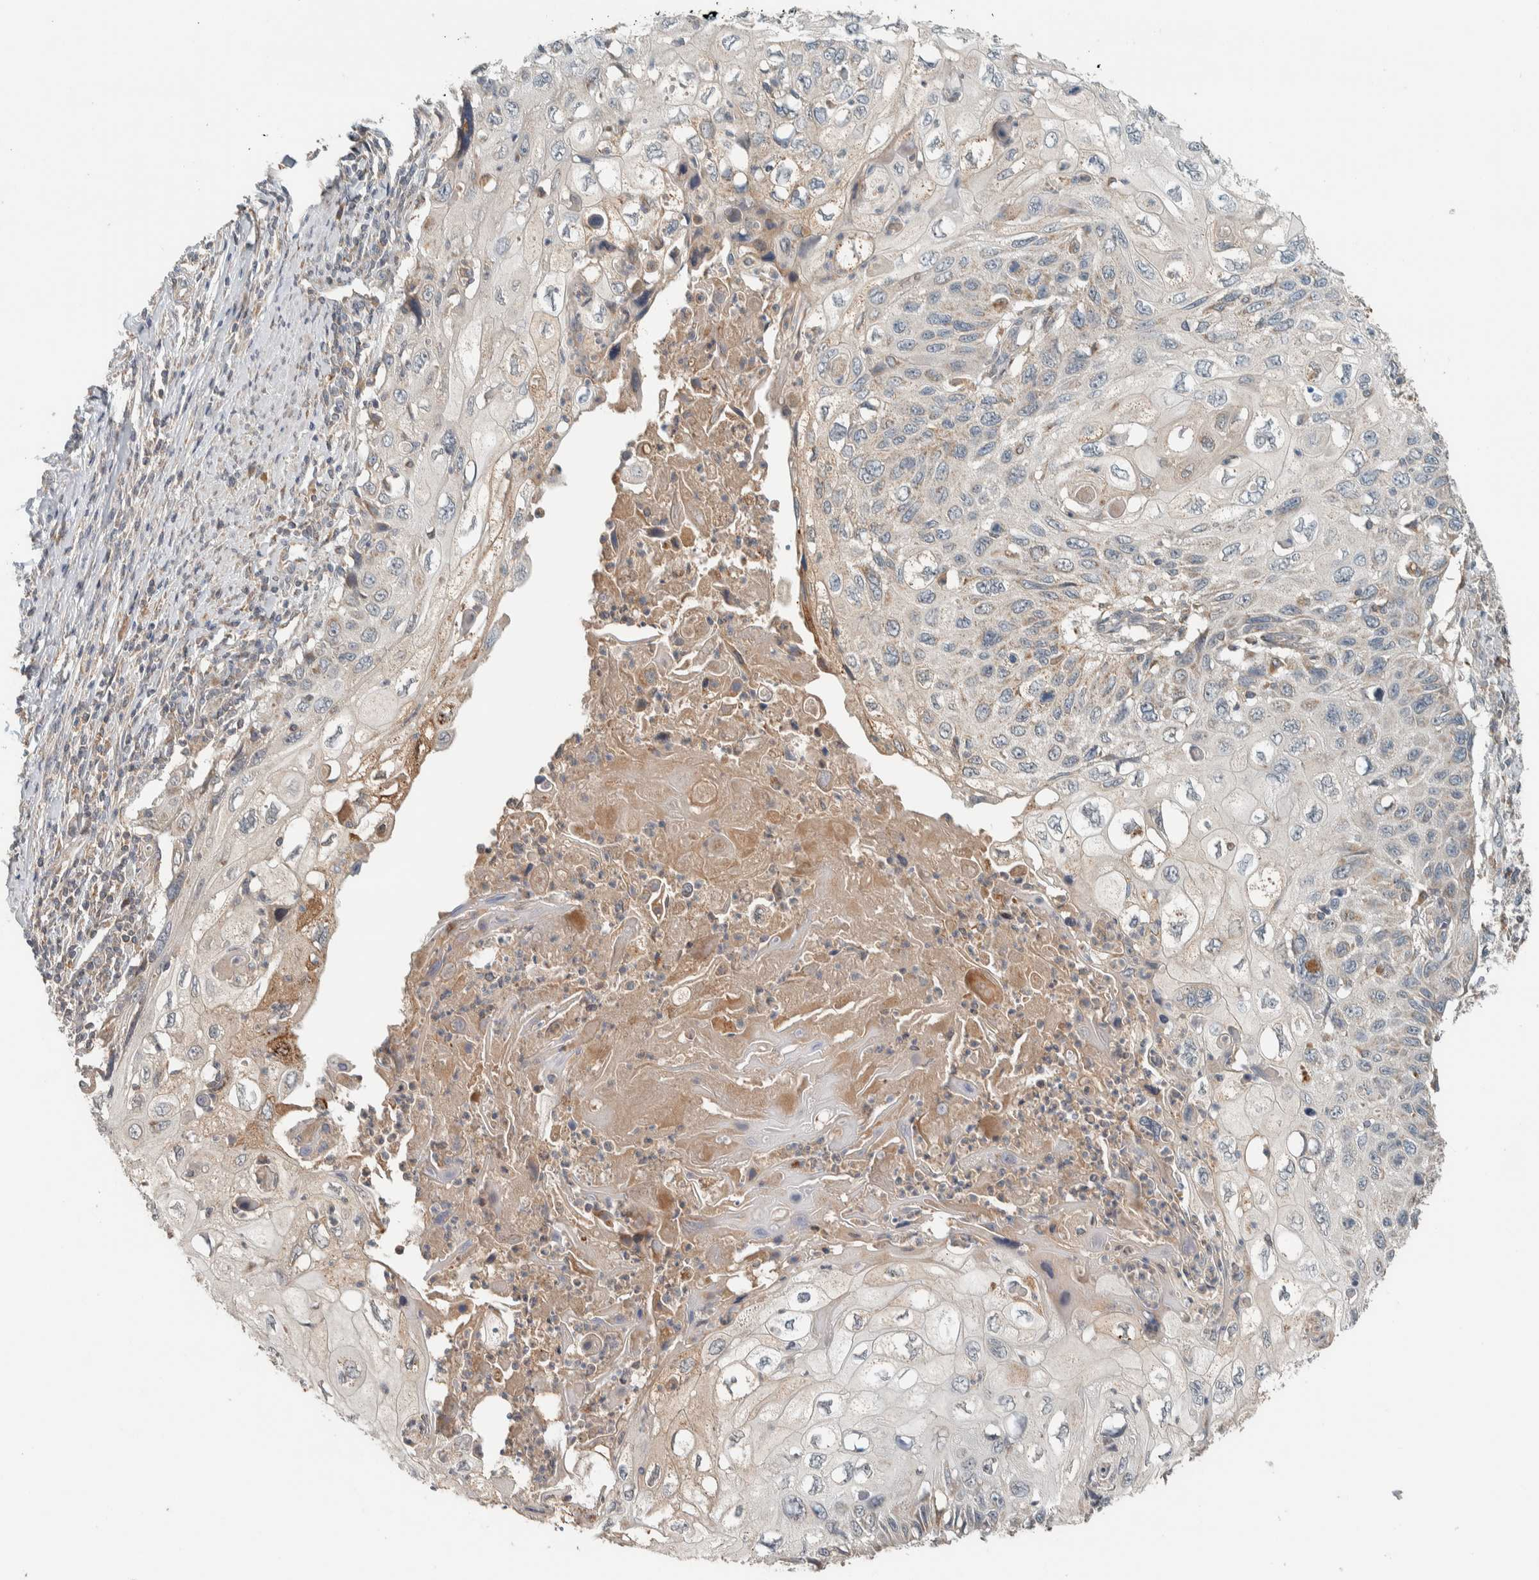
{"staining": {"intensity": "weak", "quantity": "<25%", "location": "cytoplasmic/membranous"}, "tissue": "cervical cancer", "cell_type": "Tumor cells", "image_type": "cancer", "snomed": [{"axis": "morphology", "description": "Squamous cell carcinoma, NOS"}, {"axis": "topography", "description": "Cervix"}], "caption": "Human cervical squamous cell carcinoma stained for a protein using immunohistochemistry reveals no staining in tumor cells.", "gene": "NBR1", "patient": {"sex": "female", "age": 70}}